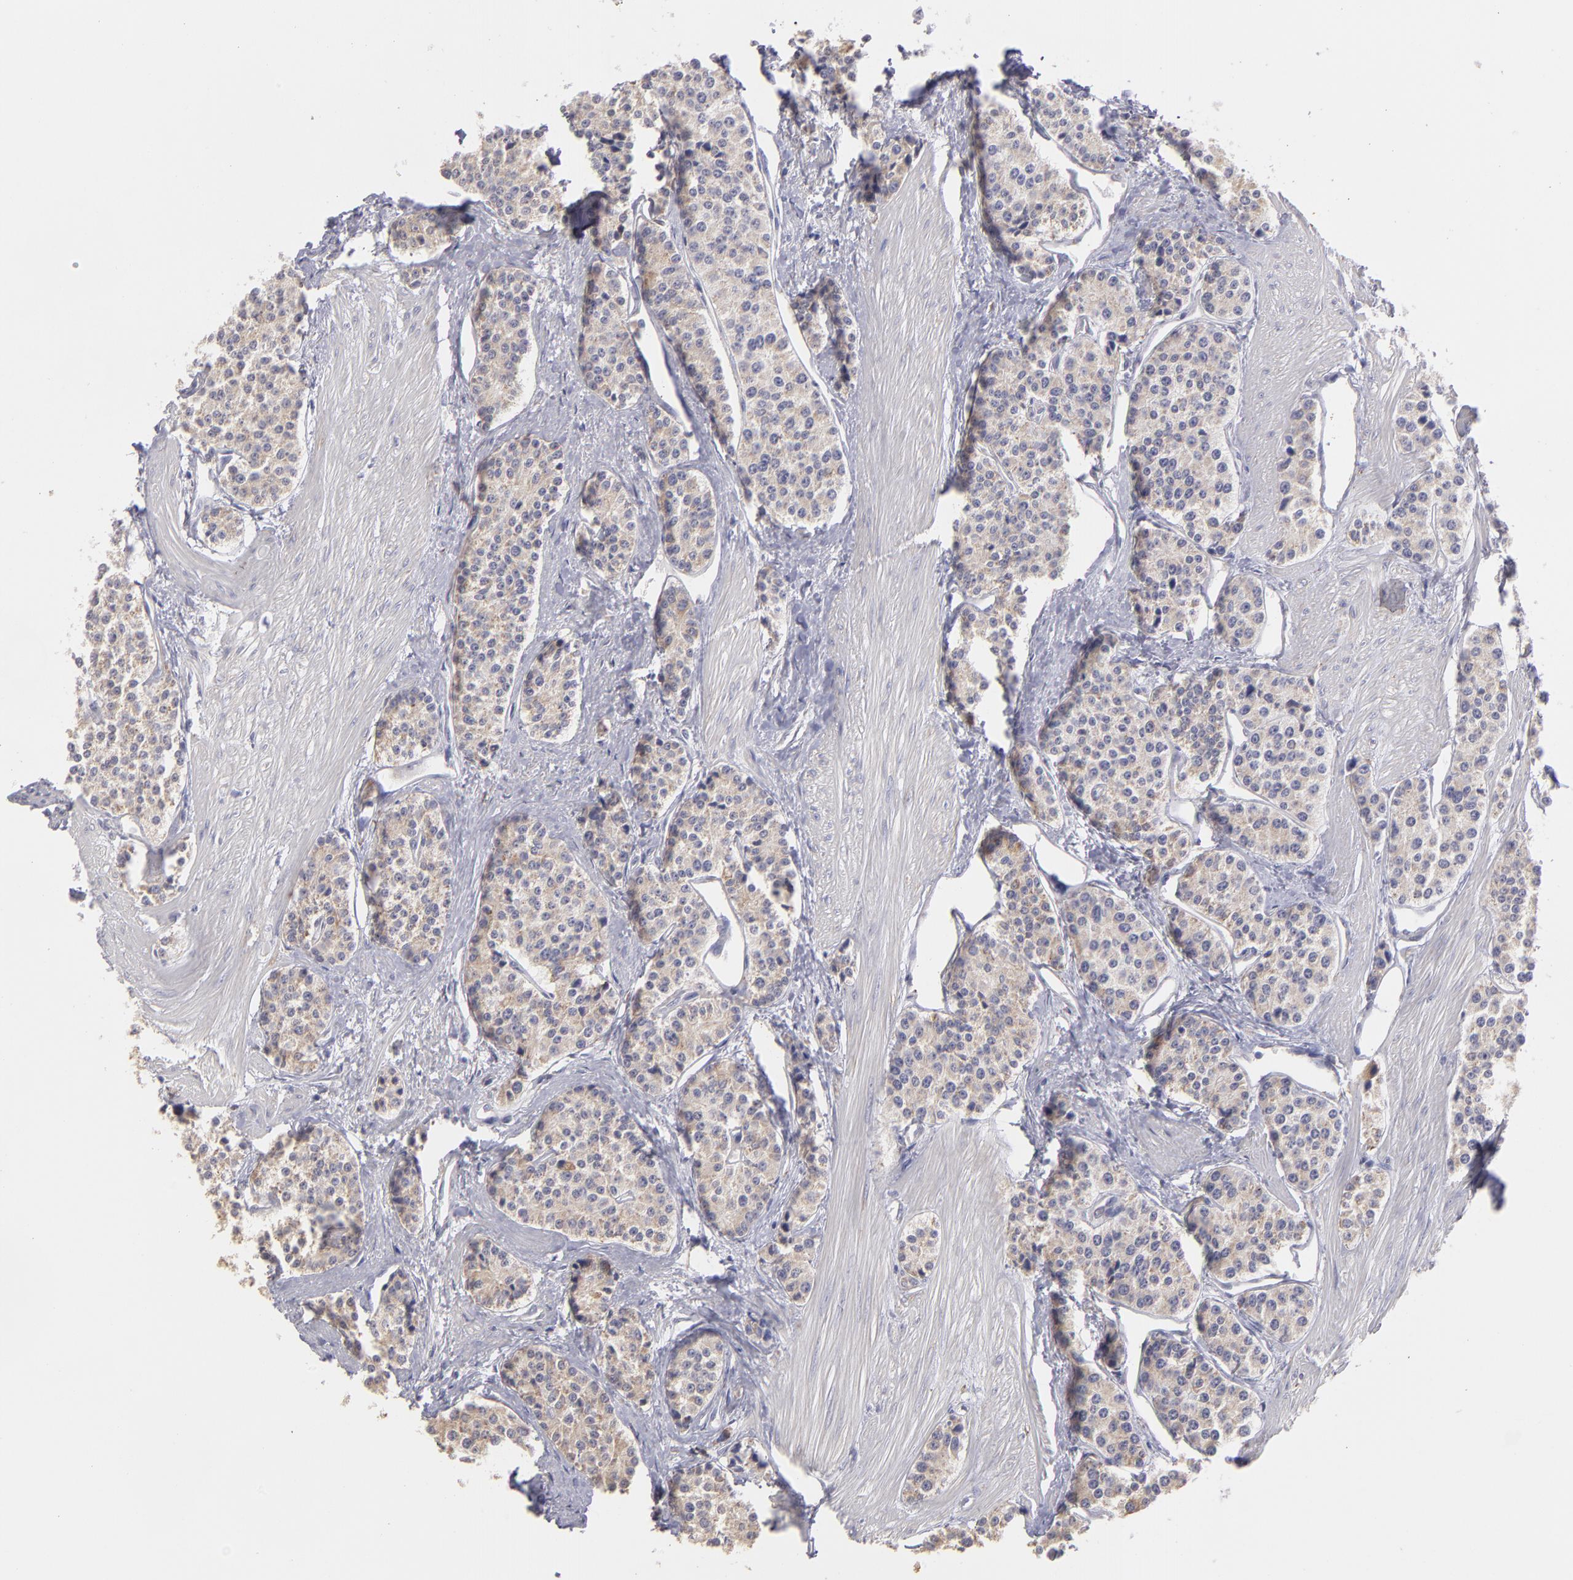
{"staining": {"intensity": "moderate", "quantity": ">75%", "location": "cytoplasmic/membranous"}, "tissue": "carcinoid", "cell_type": "Tumor cells", "image_type": "cancer", "snomed": [{"axis": "morphology", "description": "Carcinoid, malignant, NOS"}, {"axis": "topography", "description": "Stomach"}], "caption": "IHC image of carcinoid (malignant) stained for a protein (brown), which shows medium levels of moderate cytoplasmic/membranous staining in about >75% of tumor cells.", "gene": "MTHFD1", "patient": {"sex": "female", "age": 76}}